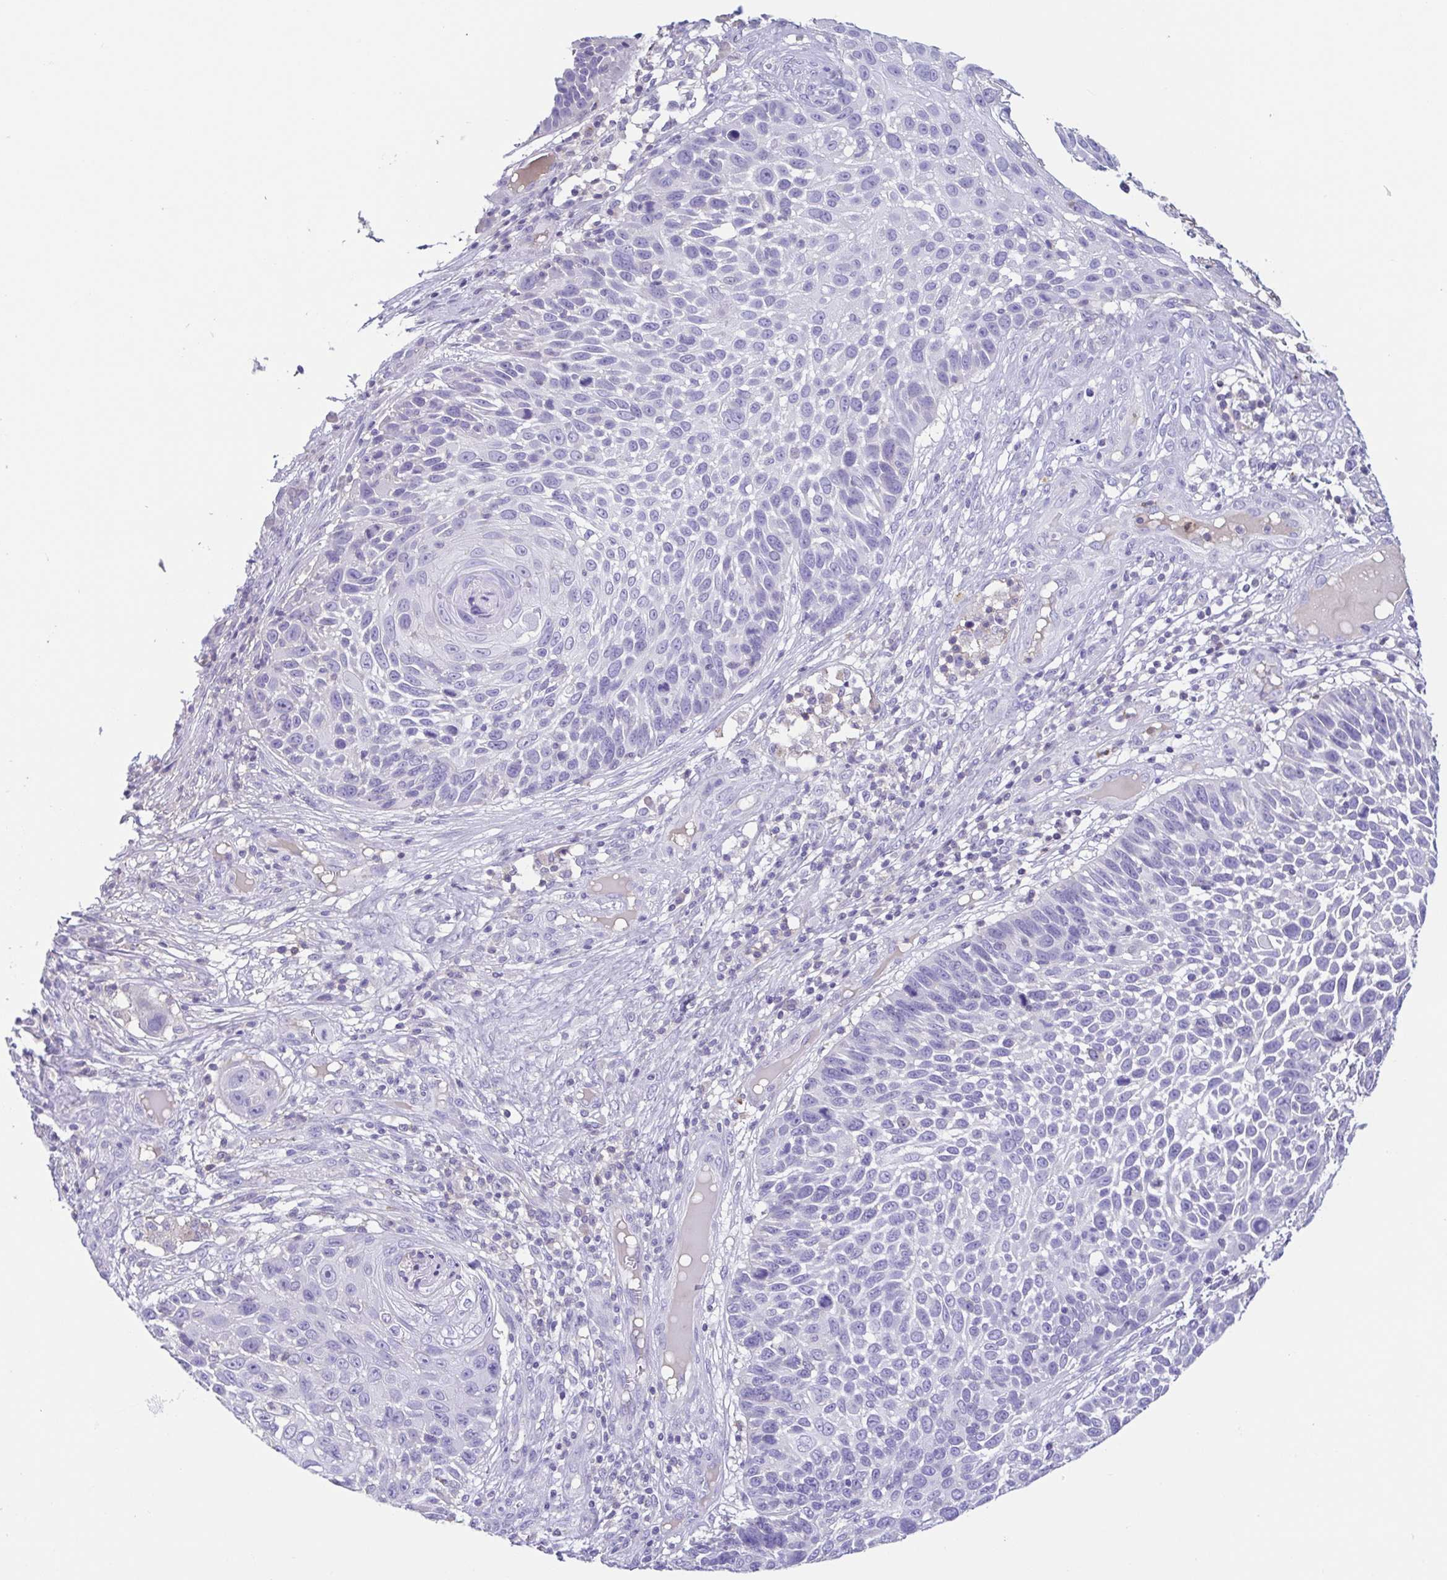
{"staining": {"intensity": "negative", "quantity": "none", "location": "none"}, "tissue": "skin cancer", "cell_type": "Tumor cells", "image_type": "cancer", "snomed": [{"axis": "morphology", "description": "Squamous cell carcinoma, NOS"}, {"axis": "topography", "description": "Skin"}], "caption": "The IHC micrograph has no significant positivity in tumor cells of skin cancer (squamous cell carcinoma) tissue. The staining is performed using DAB brown chromogen with nuclei counter-stained in using hematoxylin.", "gene": "ARPP21", "patient": {"sex": "male", "age": 92}}